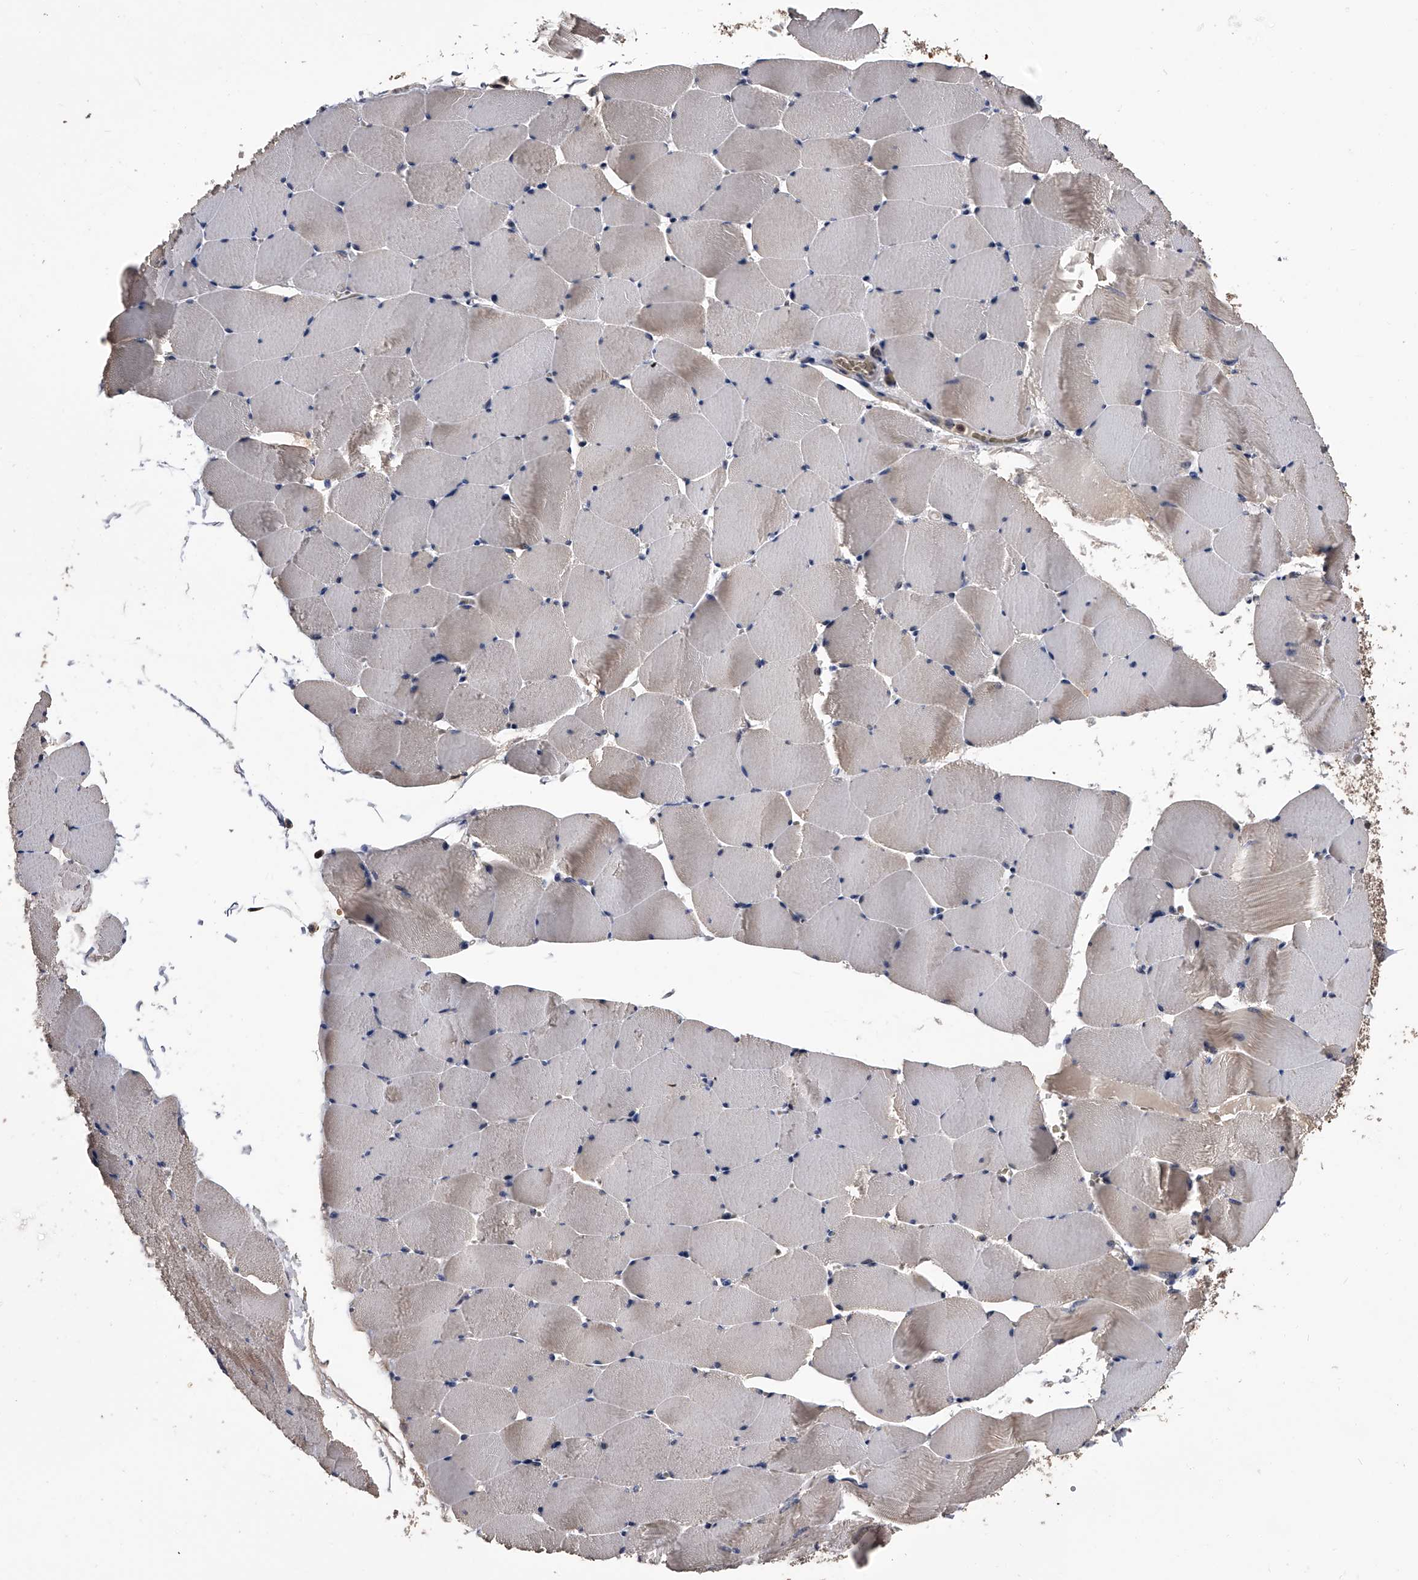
{"staining": {"intensity": "weak", "quantity": "25%-75%", "location": "cytoplasmic/membranous"}, "tissue": "skeletal muscle", "cell_type": "Myocytes", "image_type": "normal", "snomed": [{"axis": "morphology", "description": "Normal tissue, NOS"}, {"axis": "topography", "description": "Skeletal muscle"}], "caption": "An immunohistochemistry (IHC) micrograph of normal tissue is shown. Protein staining in brown highlights weak cytoplasmic/membranous positivity in skeletal muscle within myocytes.", "gene": "EFCAB7", "patient": {"sex": "male", "age": 62}}